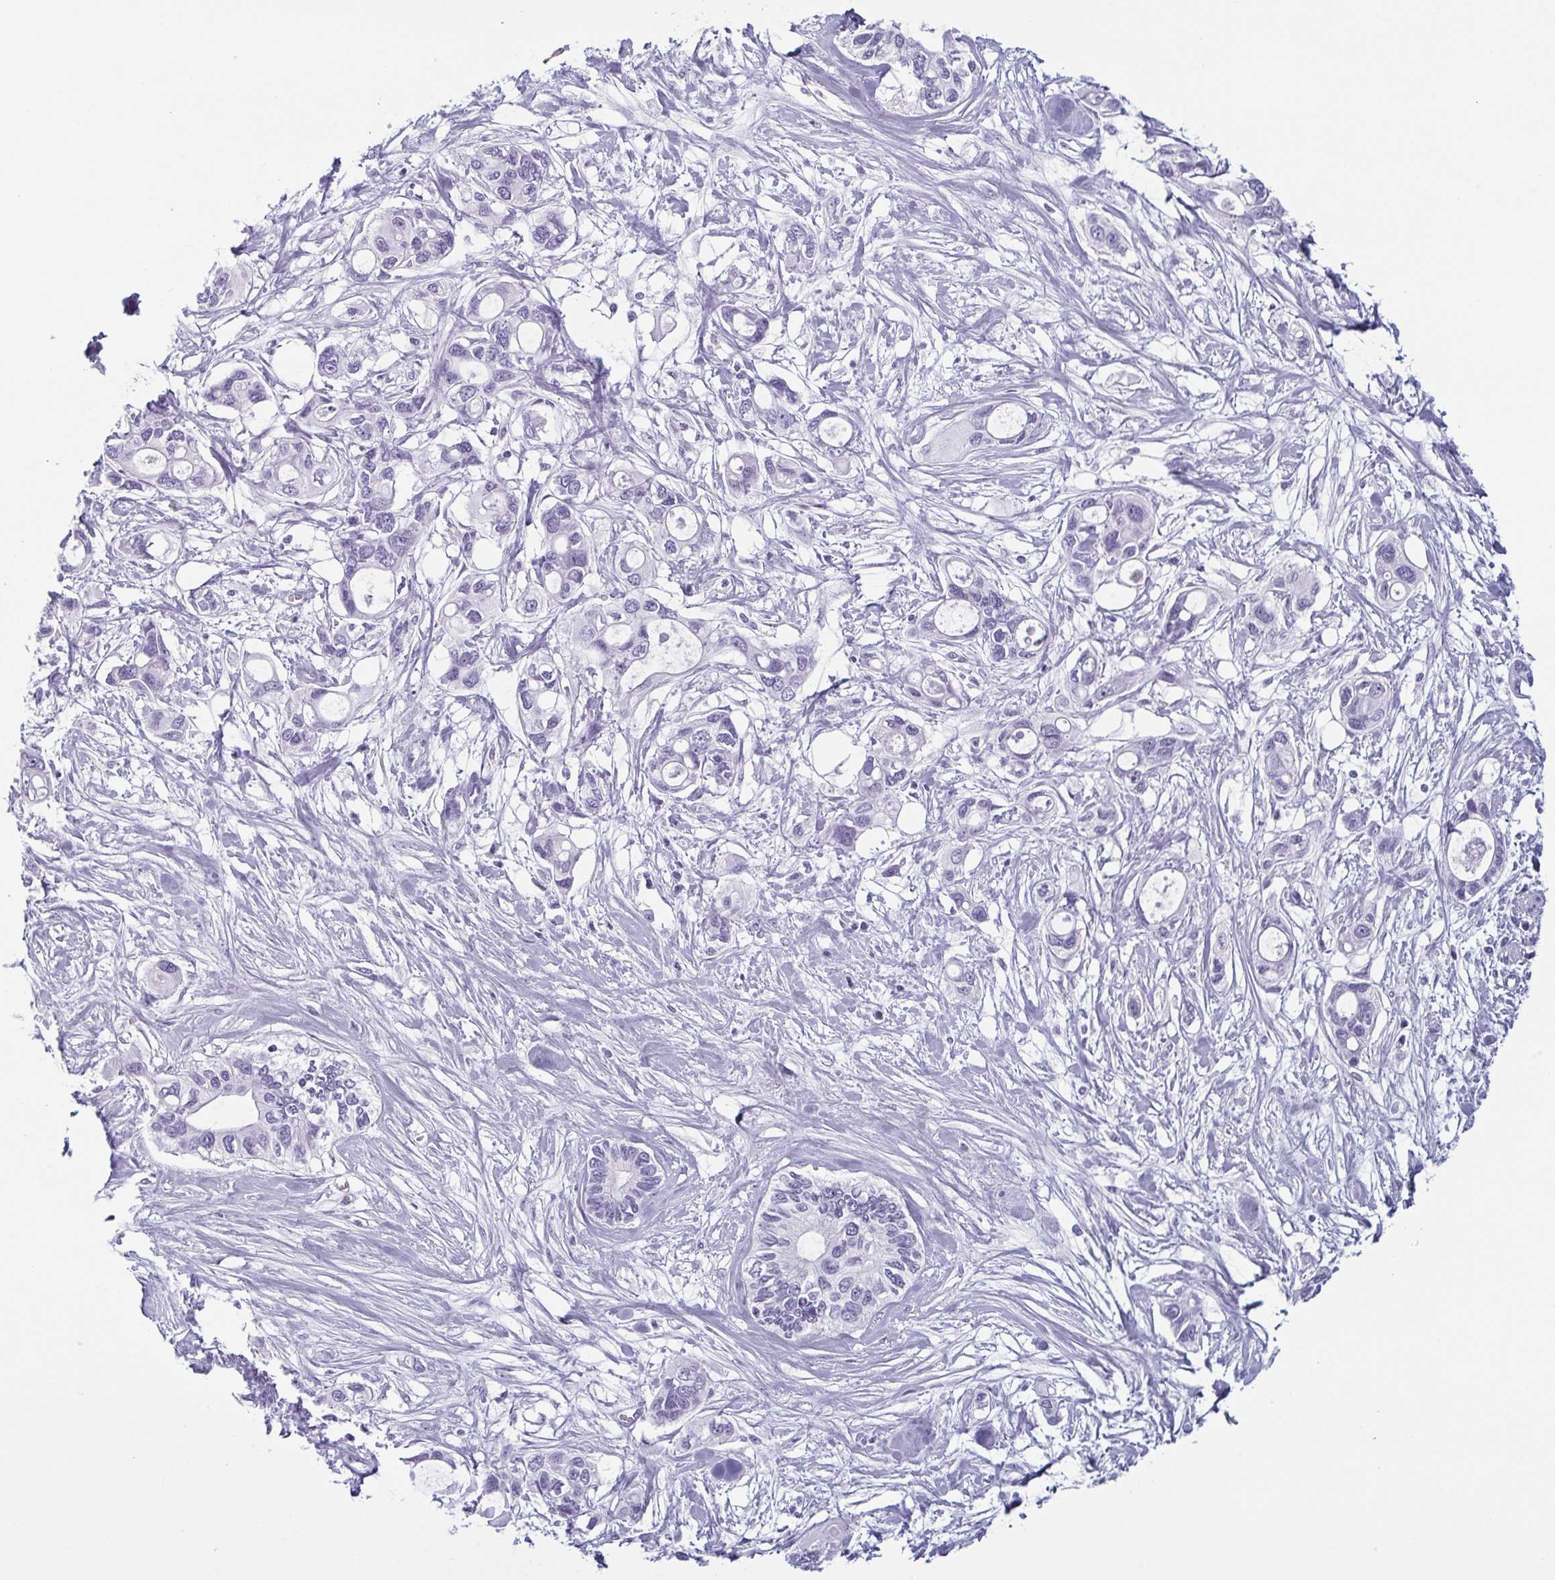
{"staining": {"intensity": "negative", "quantity": "none", "location": "none"}, "tissue": "pancreatic cancer", "cell_type": "Tumor cells", "image_type": "cancer", "snomed": [{"axis": "morphology", "description": "Adenocarcinoma, NOS"}, {"axis": "topography", "description": "Pancreas"}], "caption": "IHC histopathology image of pancreatic cancer stained for a protein (brown), which shows no positivity in tumor cells.", "gene": "KRT78", "patient": {"sex": "male", "age": 60}}